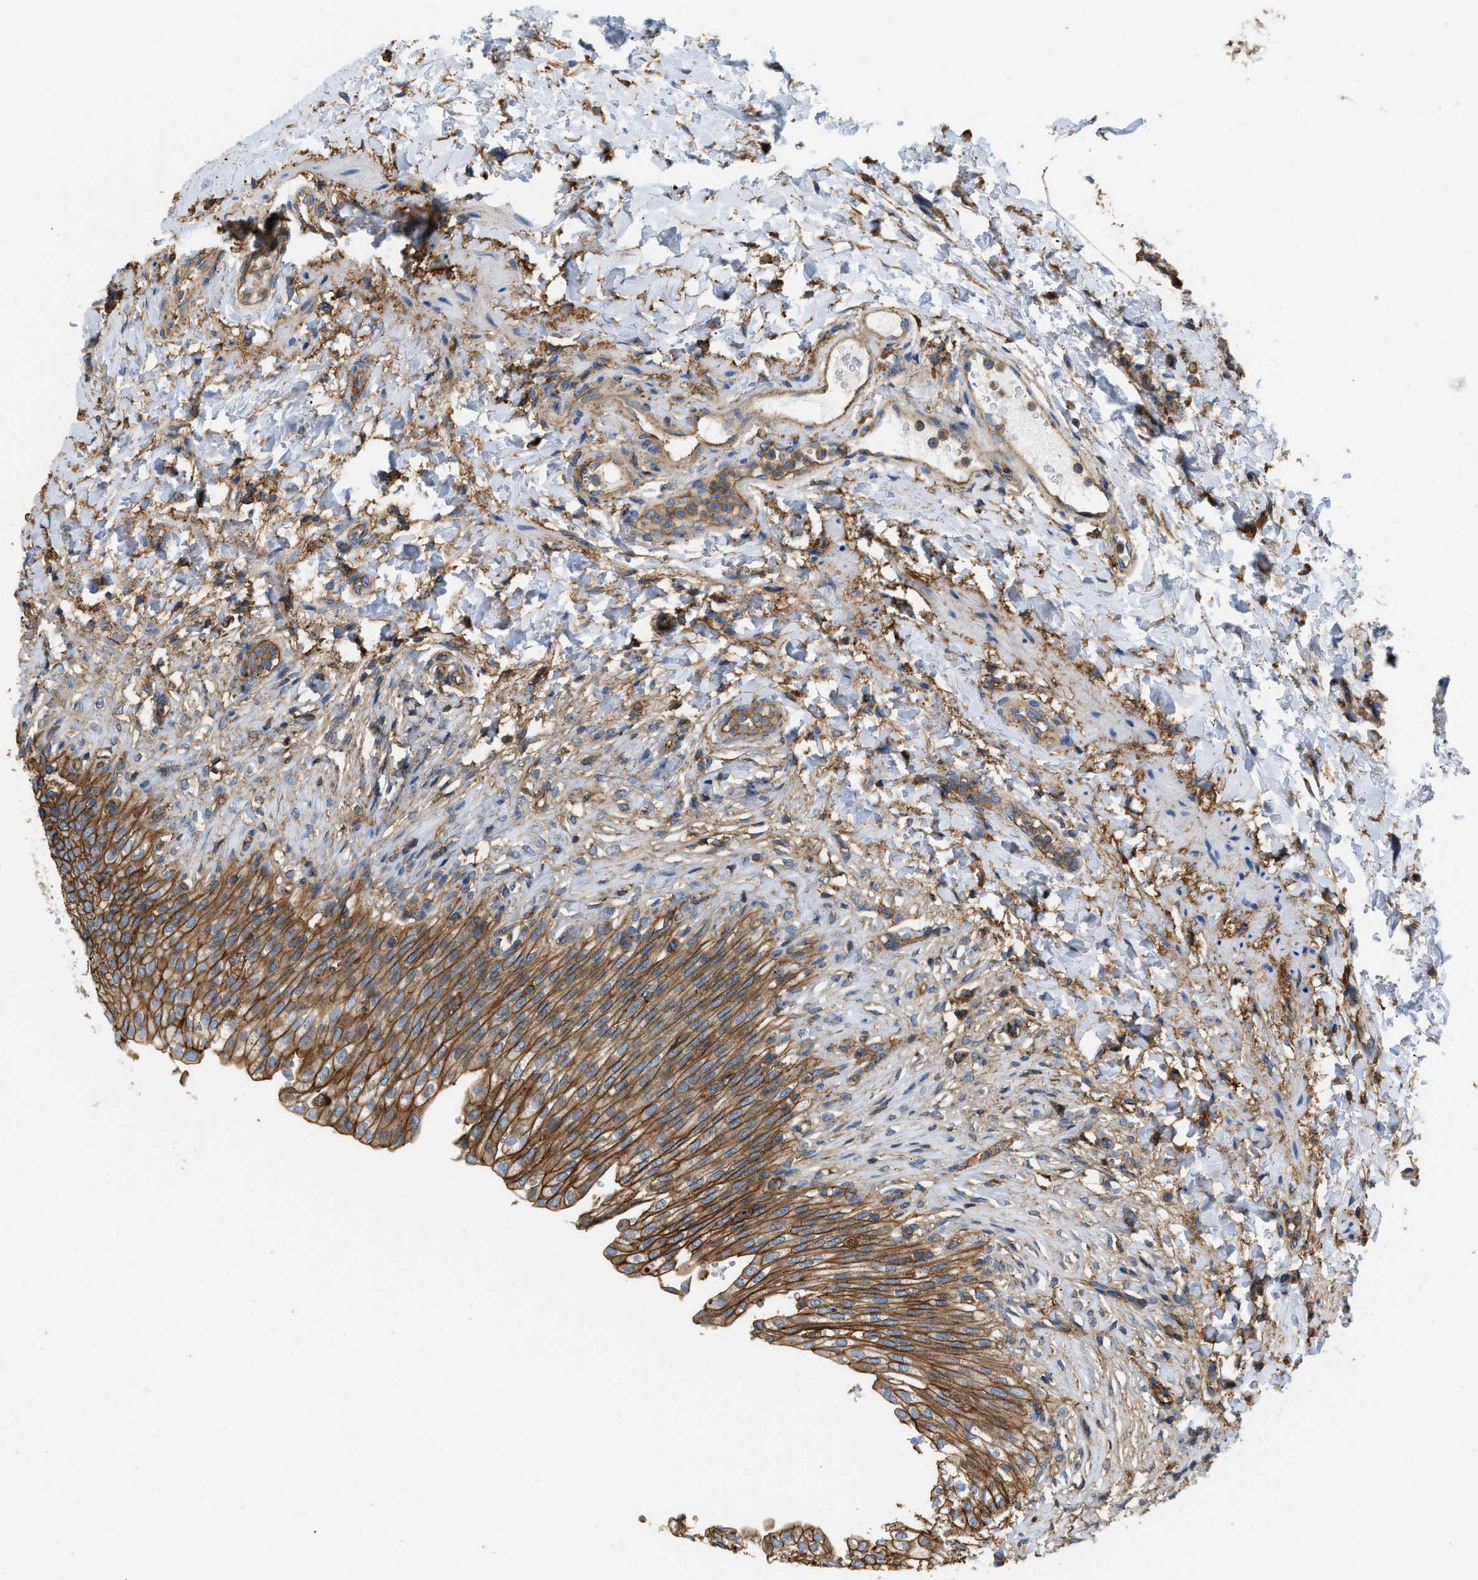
{"staining": {"intensity": "strong", "quantity": ">75%", "location": "cytoplasmic/membranous"}, "tissue": "urinary bladder", "cell_type": "Urothelial cells", "image_type": "normal", "snomed": [{"axis": "morphology", "description": "Urothelial carcinoma, High grade"}, {"axis": "topography", "description": "Urinary bladder"}], "caption": "Urinary bladder stained with immunohistochemistry displays strong cytoplasmic/membranous staining in approximately >75% of urothelial cells. The staining is performed using DAB brown chromogen to label protein expression. The nuclei are counter-stained blue using hematoxylin.", "gene": "GNB4", "patient": {"sex": "male", "age": 46}}